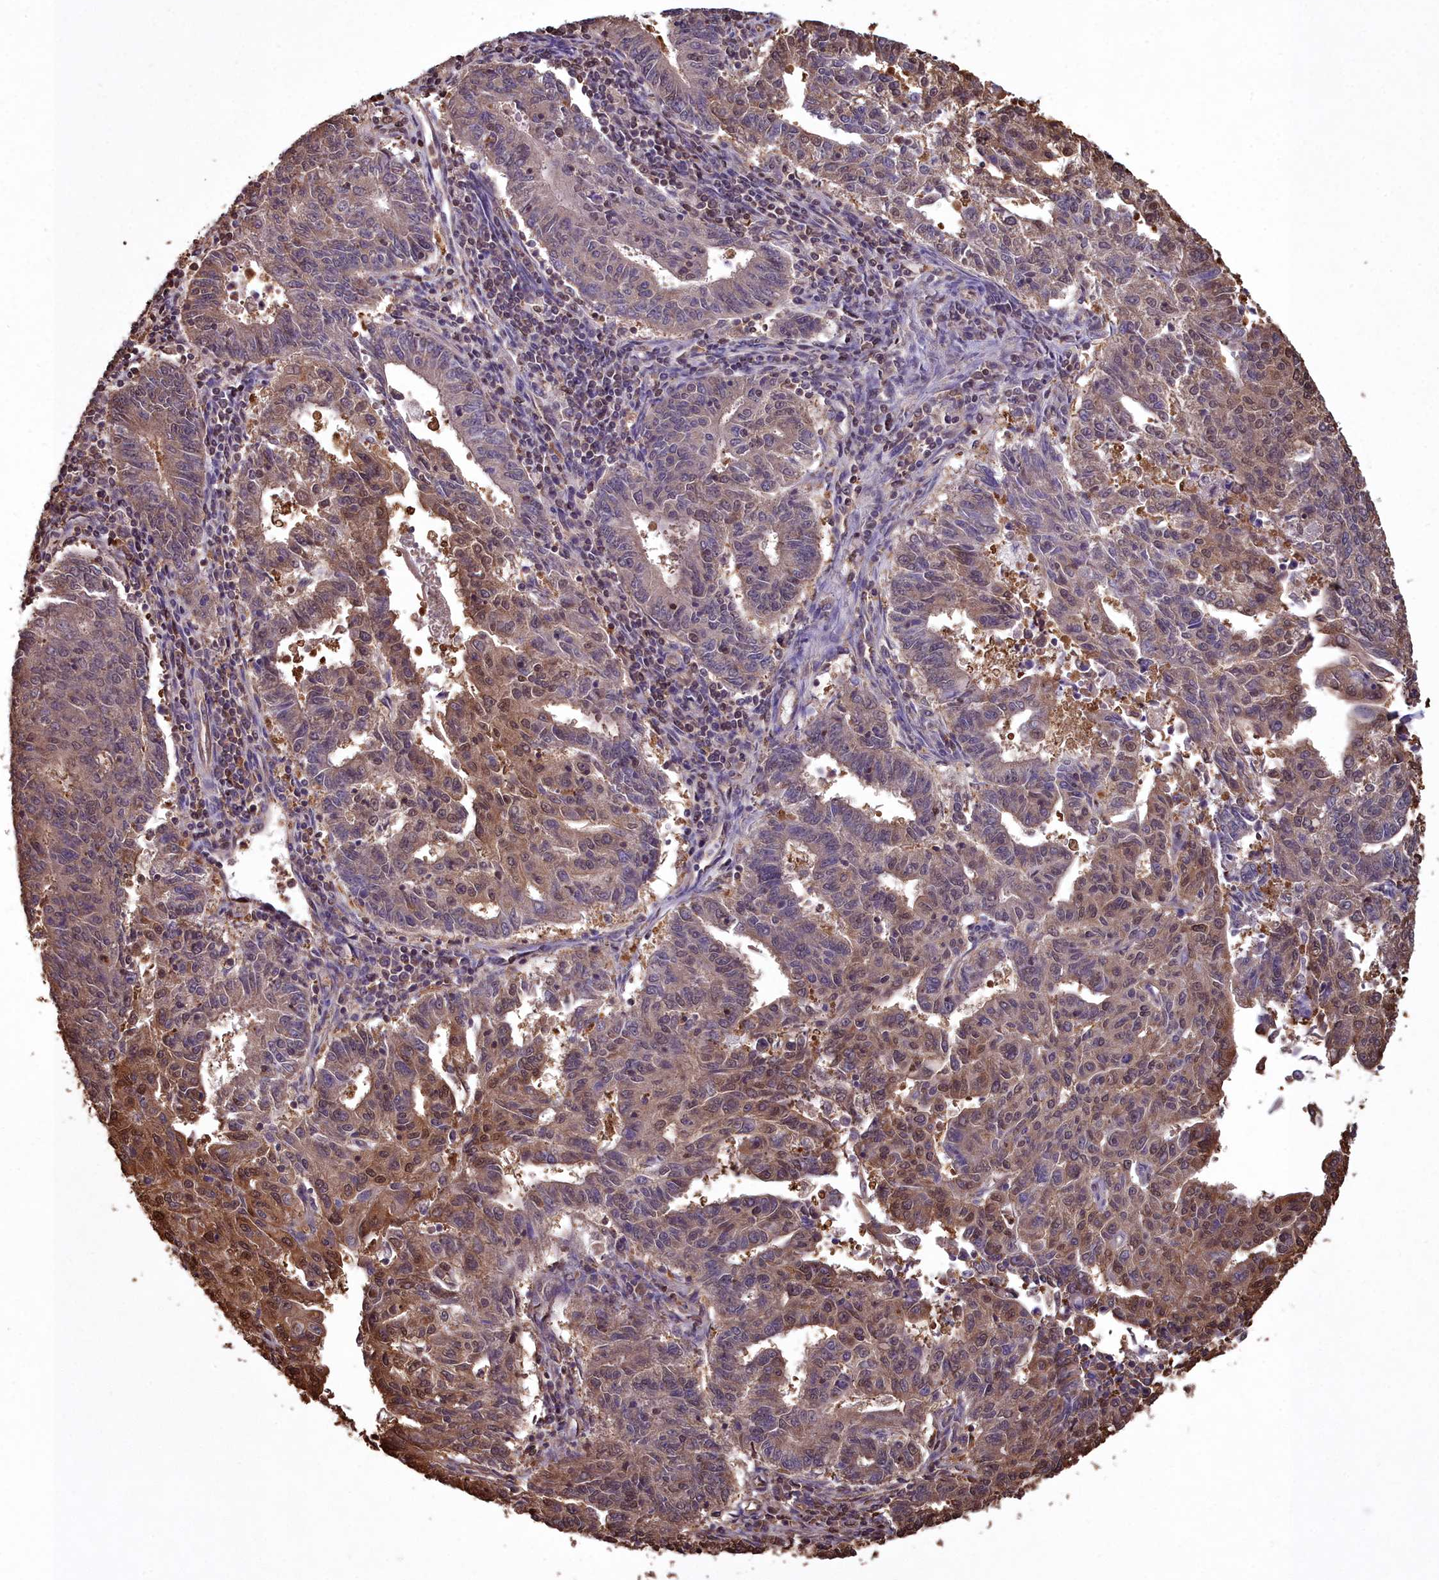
{"staining": {"intensity": "moderate", "quantity": "25%-75%", "location": "cytoplasmic/membranous,nuclear"}, "tissue": "endometrial cancer", "cell_type": "Tumor cells", "image_type": "cancer", "snomed": [{"axis": "morphology", "description": "Adenocarcinoma, NOS"}, {"axis": "topography", "description": "Endometrium"}], "caption": "A photomicrograph of endometrial cancer stained for a protein demonstrates moderate cytoplasmic/membranous and nuclear brown staining in tumor cells.", "gene": "GAPDH", "patient": {"sex": "female", "age": 59}}